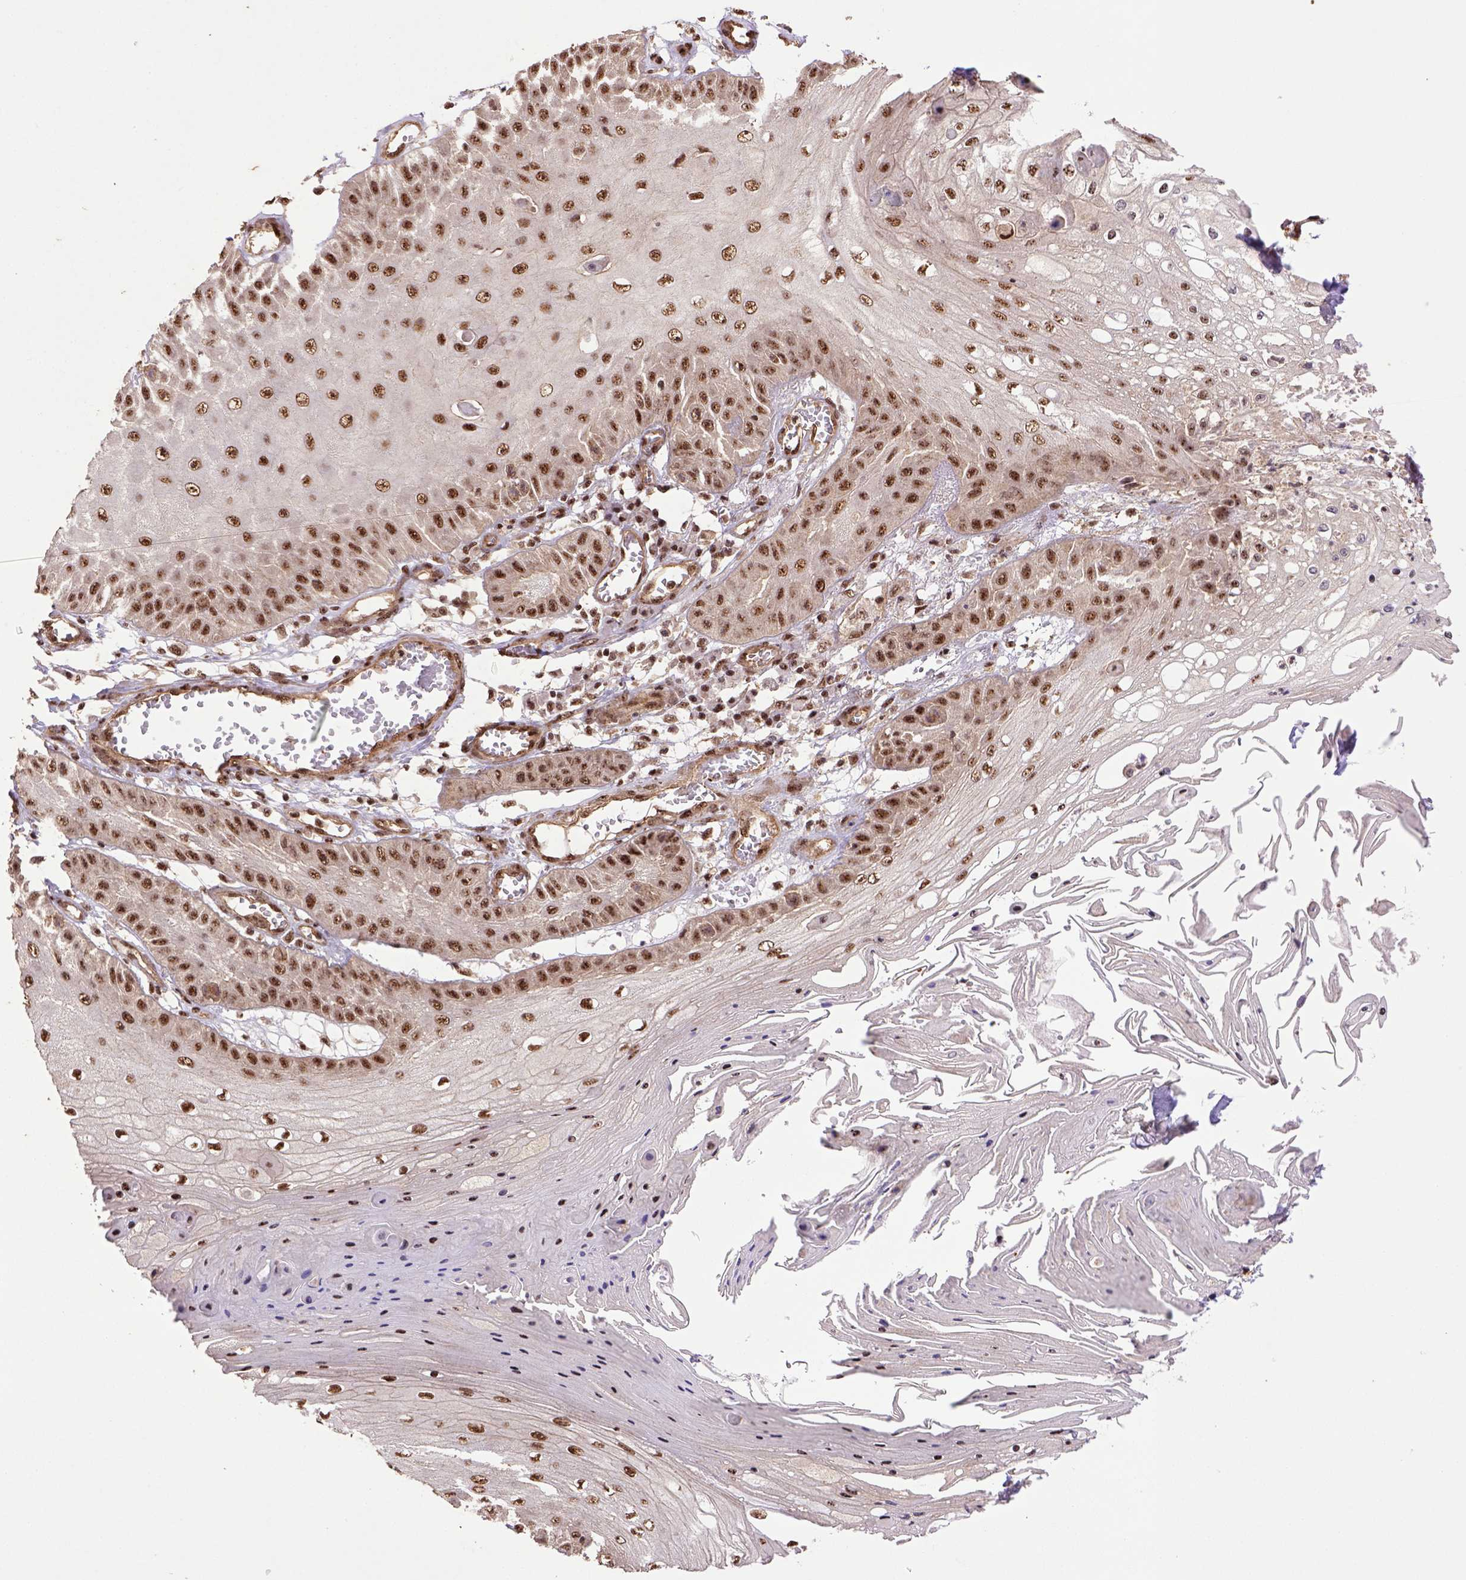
{"staining": {"intensity": "moderate", "quantity": ">75%", "location": "nuclear"}, "tissue": "skin cancer", "cell_type": "Tumor cells", "image_type": "cancer", "snomed": [{"axis": "morphology", "description": "Squamous cell carcinoma, NOS"}, {"axis": "topography", "description": "Skin"}], "caption": "Immunohistochemistry (IHC) photomicrograph of human skin cancer (squamous cell carcinoma) stained for a protein (brown), which demonstrates medium levels of moderate nuclear positivity in approximately >75% of tumor cells.", "gene": "PPIG", "patient": {"sex": "male", "age": 70}}